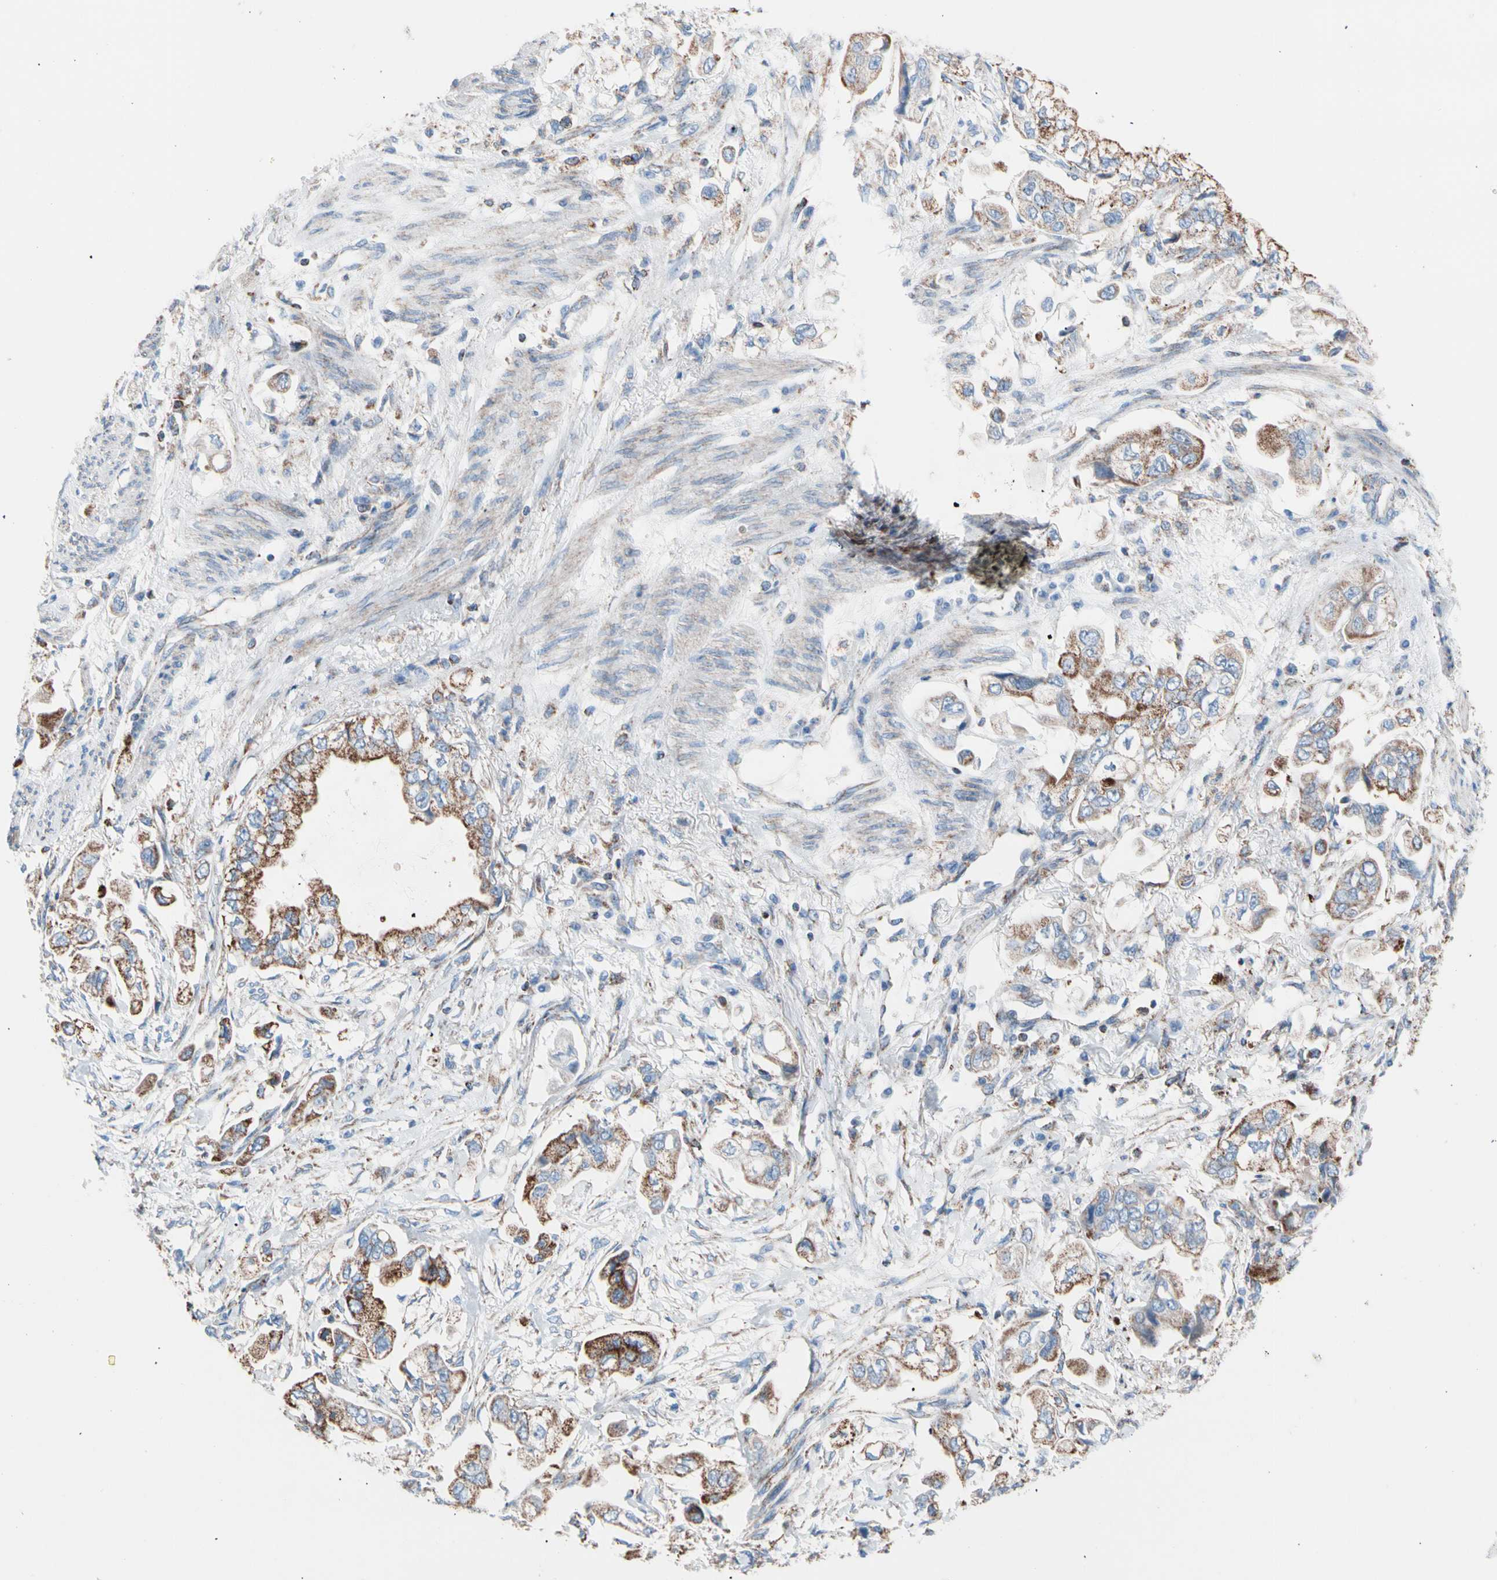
{"staining": {"intensity": "strong", "quantity": ">75%", "location": "cytoplasmic/membranous"}, "tissue": "stomach cancer", "cell_type": "Tumor cells", "image_type": "cancer", "snomed": [{"axis": "morphology", "description": "Adenocarcinoma, NOS"}, {"axis": "topography", "description": "Stomach"}], "caption": "Protein expression analysis of stomach cancer (adenocarcinoma) exhibits strong cytoplasmic/membranous positivity in about >75% of tumor cells. The staining is performed using DAB brown chromogen to label protein expression. The nuclei are counter-stained blue using hematoxylin.", "gene": "HK1", "patient": {"sex": "male", "age": 62}}